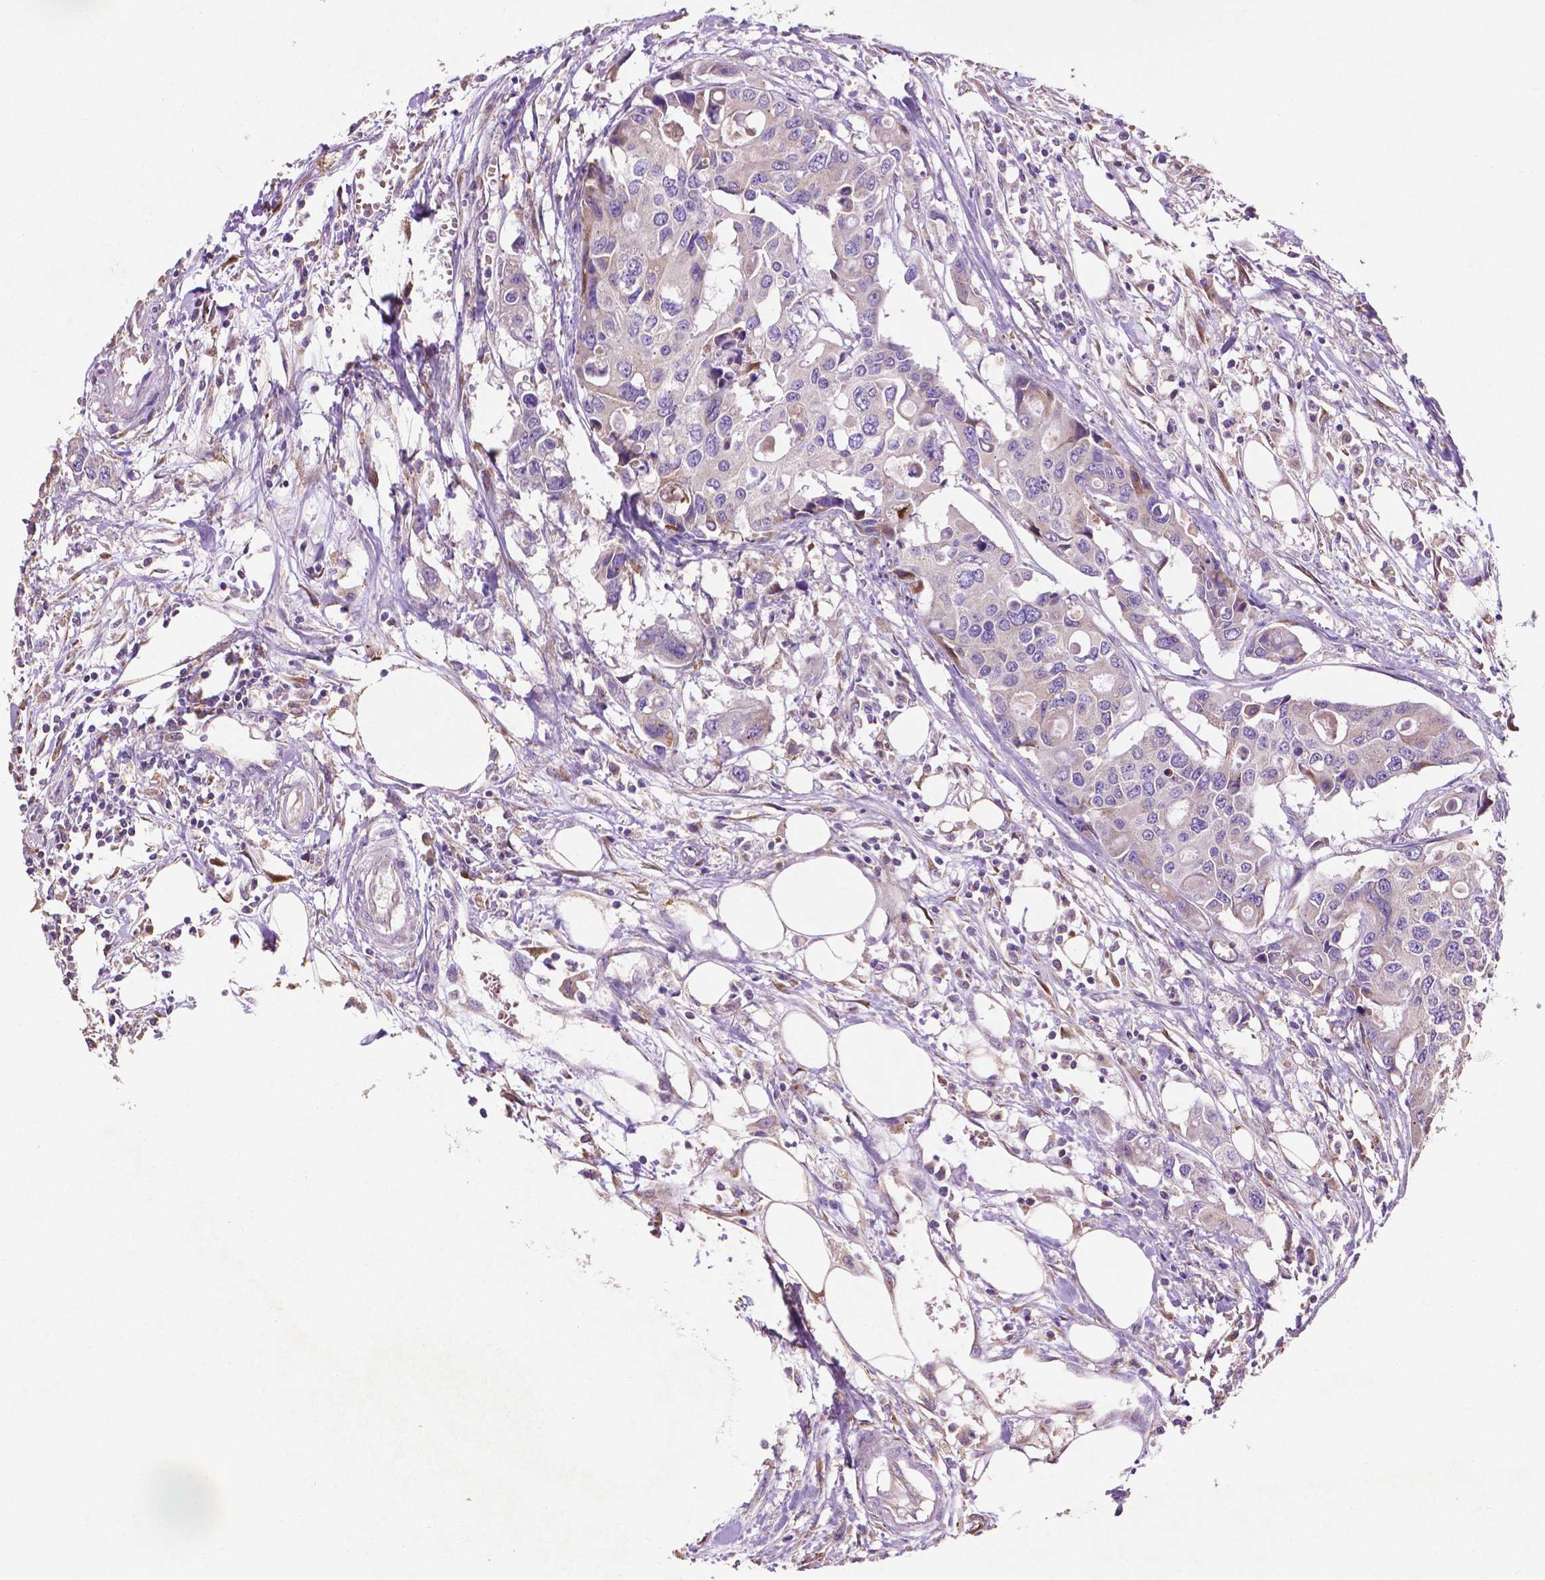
{"staining": {"intensity": "negative", "quantity": "none", "location": "none"}, "tissue": "colorectal cancer", "cell_type": "Tumor cells", "image_type": "cancer", "snomed": [{"axis": "morphology", "description": "Adenocarcinoma, NOS"}, {"axis": "topography", "description": "Colon"}], "caption": "Immunohistochemistry of human colorectal cancer (adenocarcinoma) reveals no staining in tumor cells.", "gene": "MBTPS1", "patient": {"sex": "male", "age": 77}}